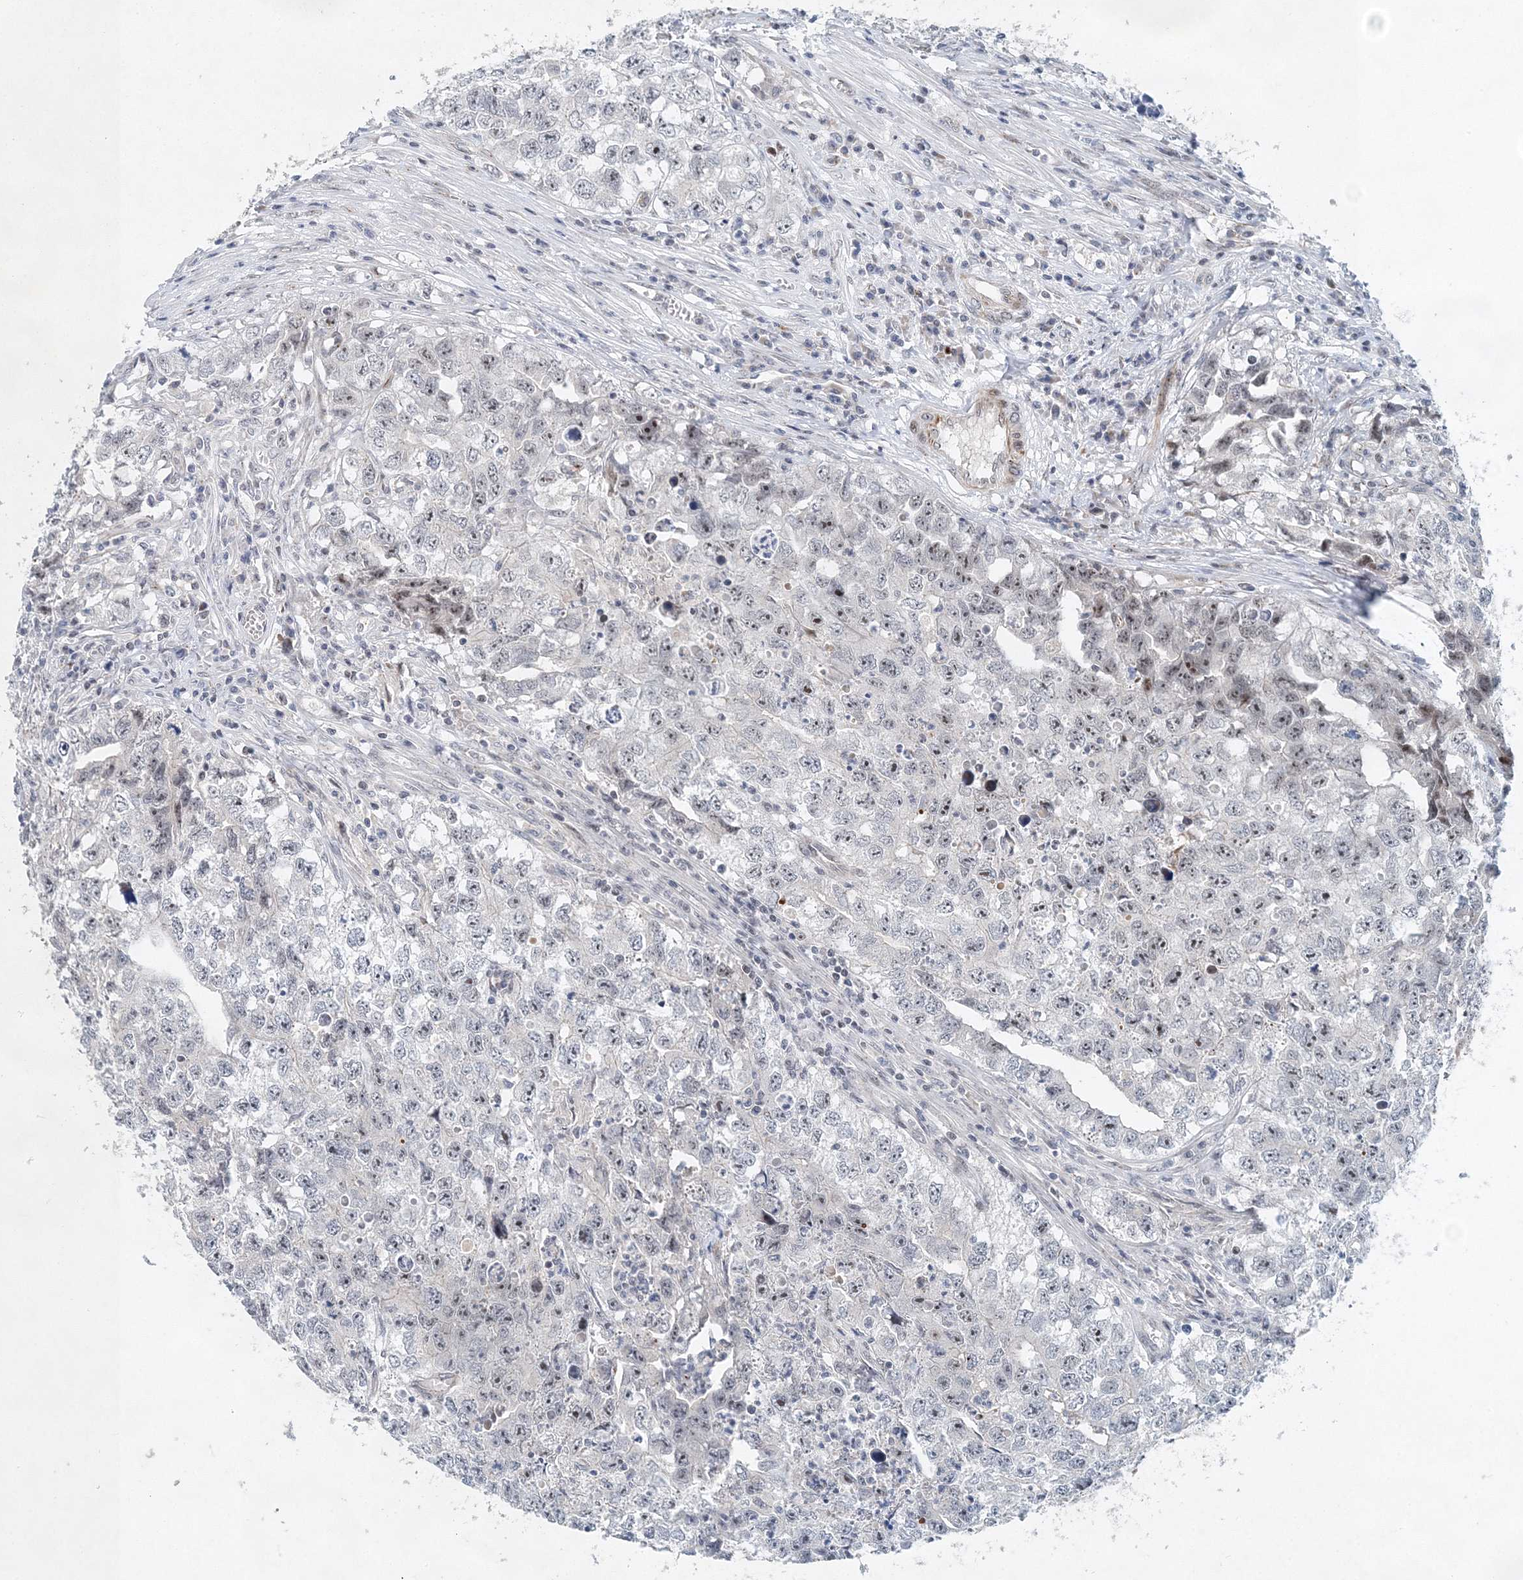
{"staining": {"intensity": "negative", "quantity": "none", "location": "none"}, "tissue": "testis cancer", "cell_type": "Tumor cells", "image_type": "cancer", "snomed": [{"axis": "morphology", "description": "Seminoma, NOS"}, {"axis": "morphology", "description": "Carcinoma, Embryonal, NOS"}, {"axis": "topography", "description": "Testis"}], "caption": "Immunohistochemistry of seminoma (testis) exhibits no staining in tumor cells. (DAB (3,3'-diaminobenzidine) IHC visualized using brightfield microscopy, high magnification).", "gene": "UIMC1", "patient": {"sex": "male", "age": 43}}